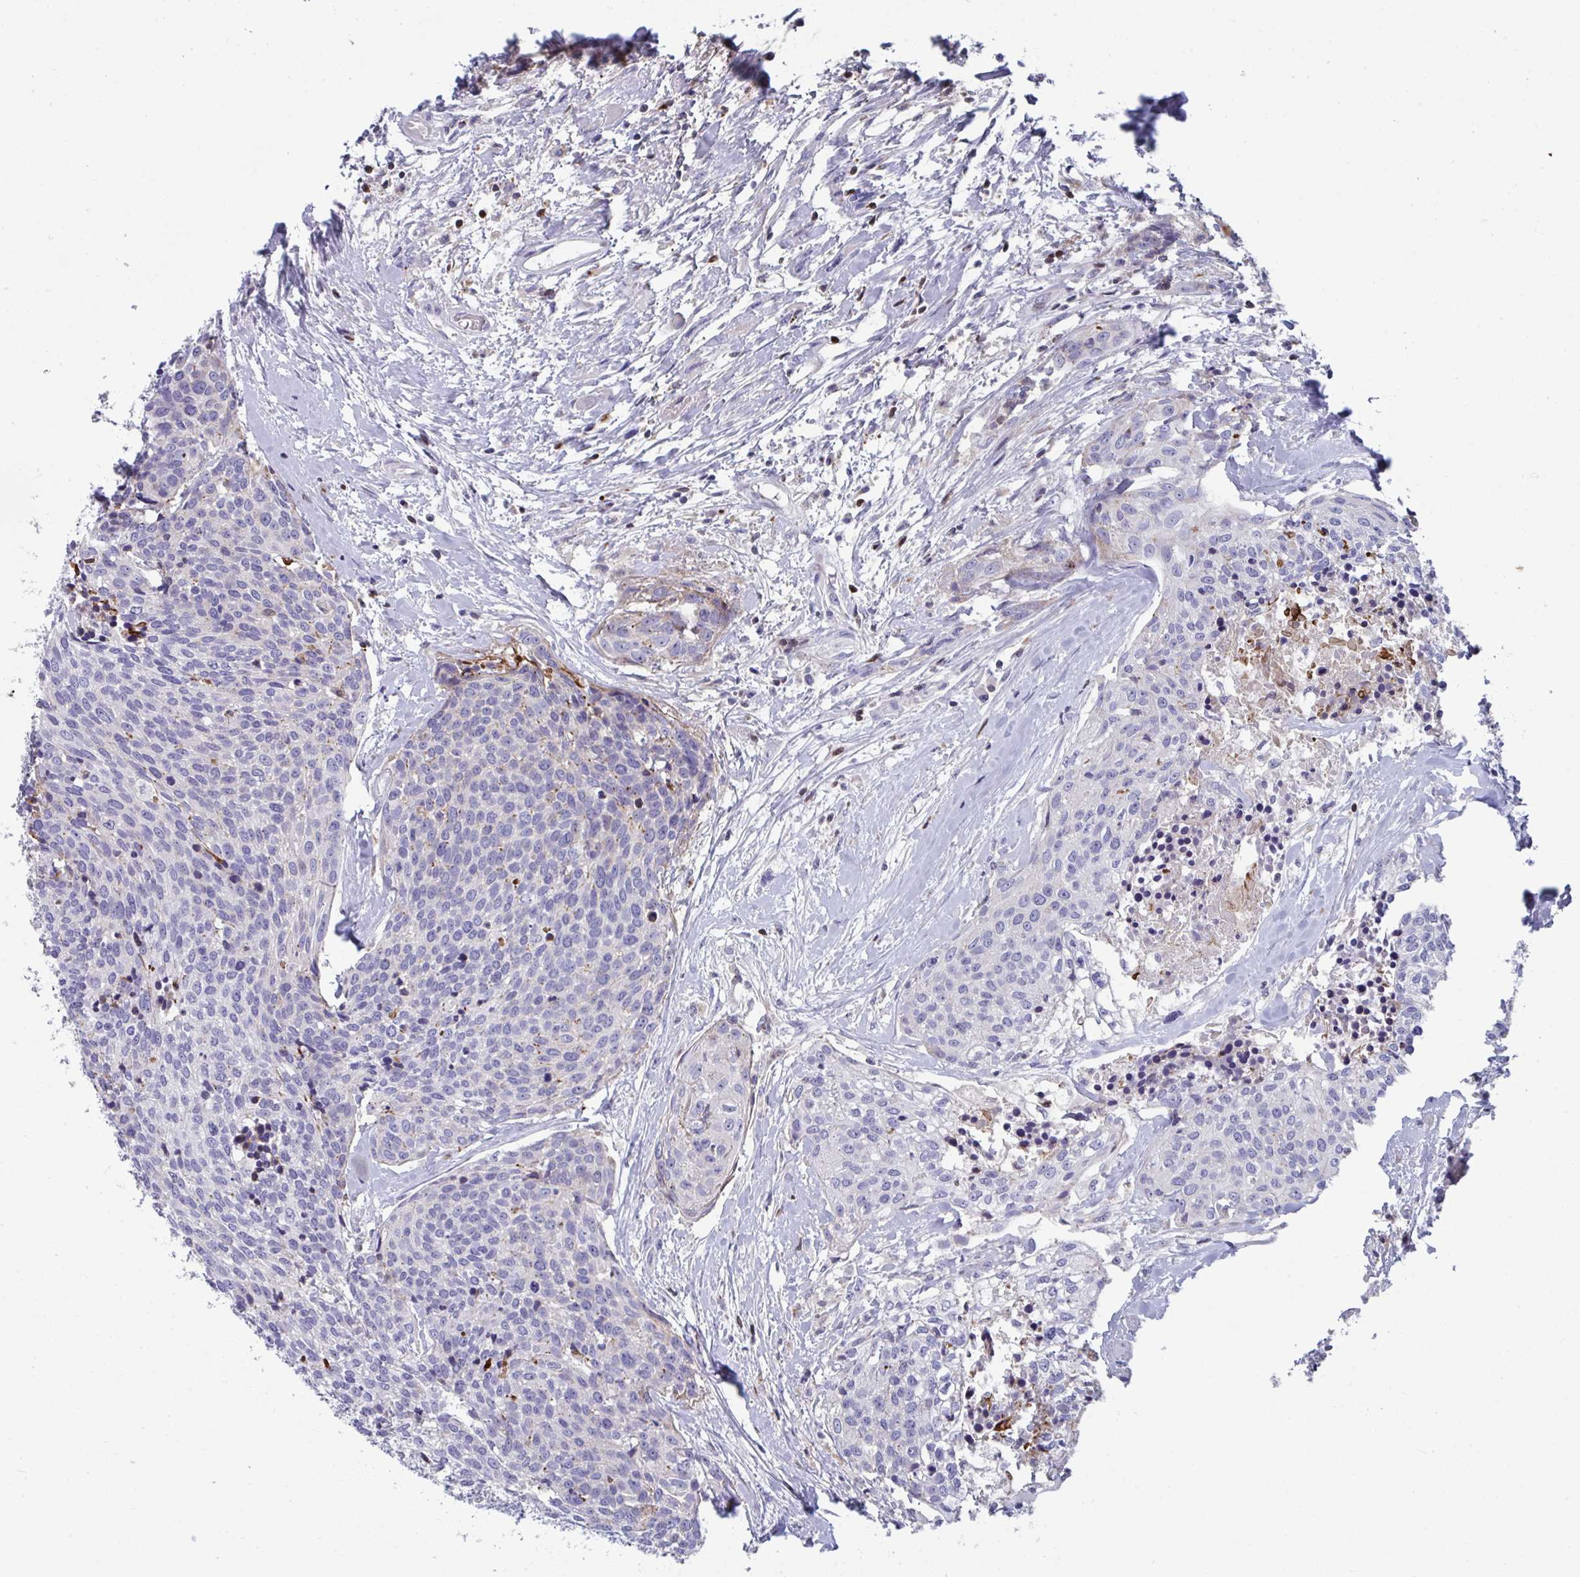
{"staining": {"intensity": "negative", "quantity": "none", "location": "none"}, "tissue": "head and neck cancer", "cell_type": "Tumor cells", "image_type": "cancer", "snomed": [{"axis": "morphology", "description": "Squamous cell carcinoma, NOS"}, {"axis": "topography", "description": "Oral tissue"}, {"axis": "topography", "description": "Head-Neck"}], "caption": "IHC image of neoplastic tissue: human head and neck squamous cell carcinoma stained with DAB (3,3'-diaminobenzidine) reveals no significant protein expression in tumor cells. (DAB (3,3'-diaminobenzidine) immunohistochemistry (IHC), high magnification).", "gene": "AOC2", "patient": {"sex": "male", "age": 64}}